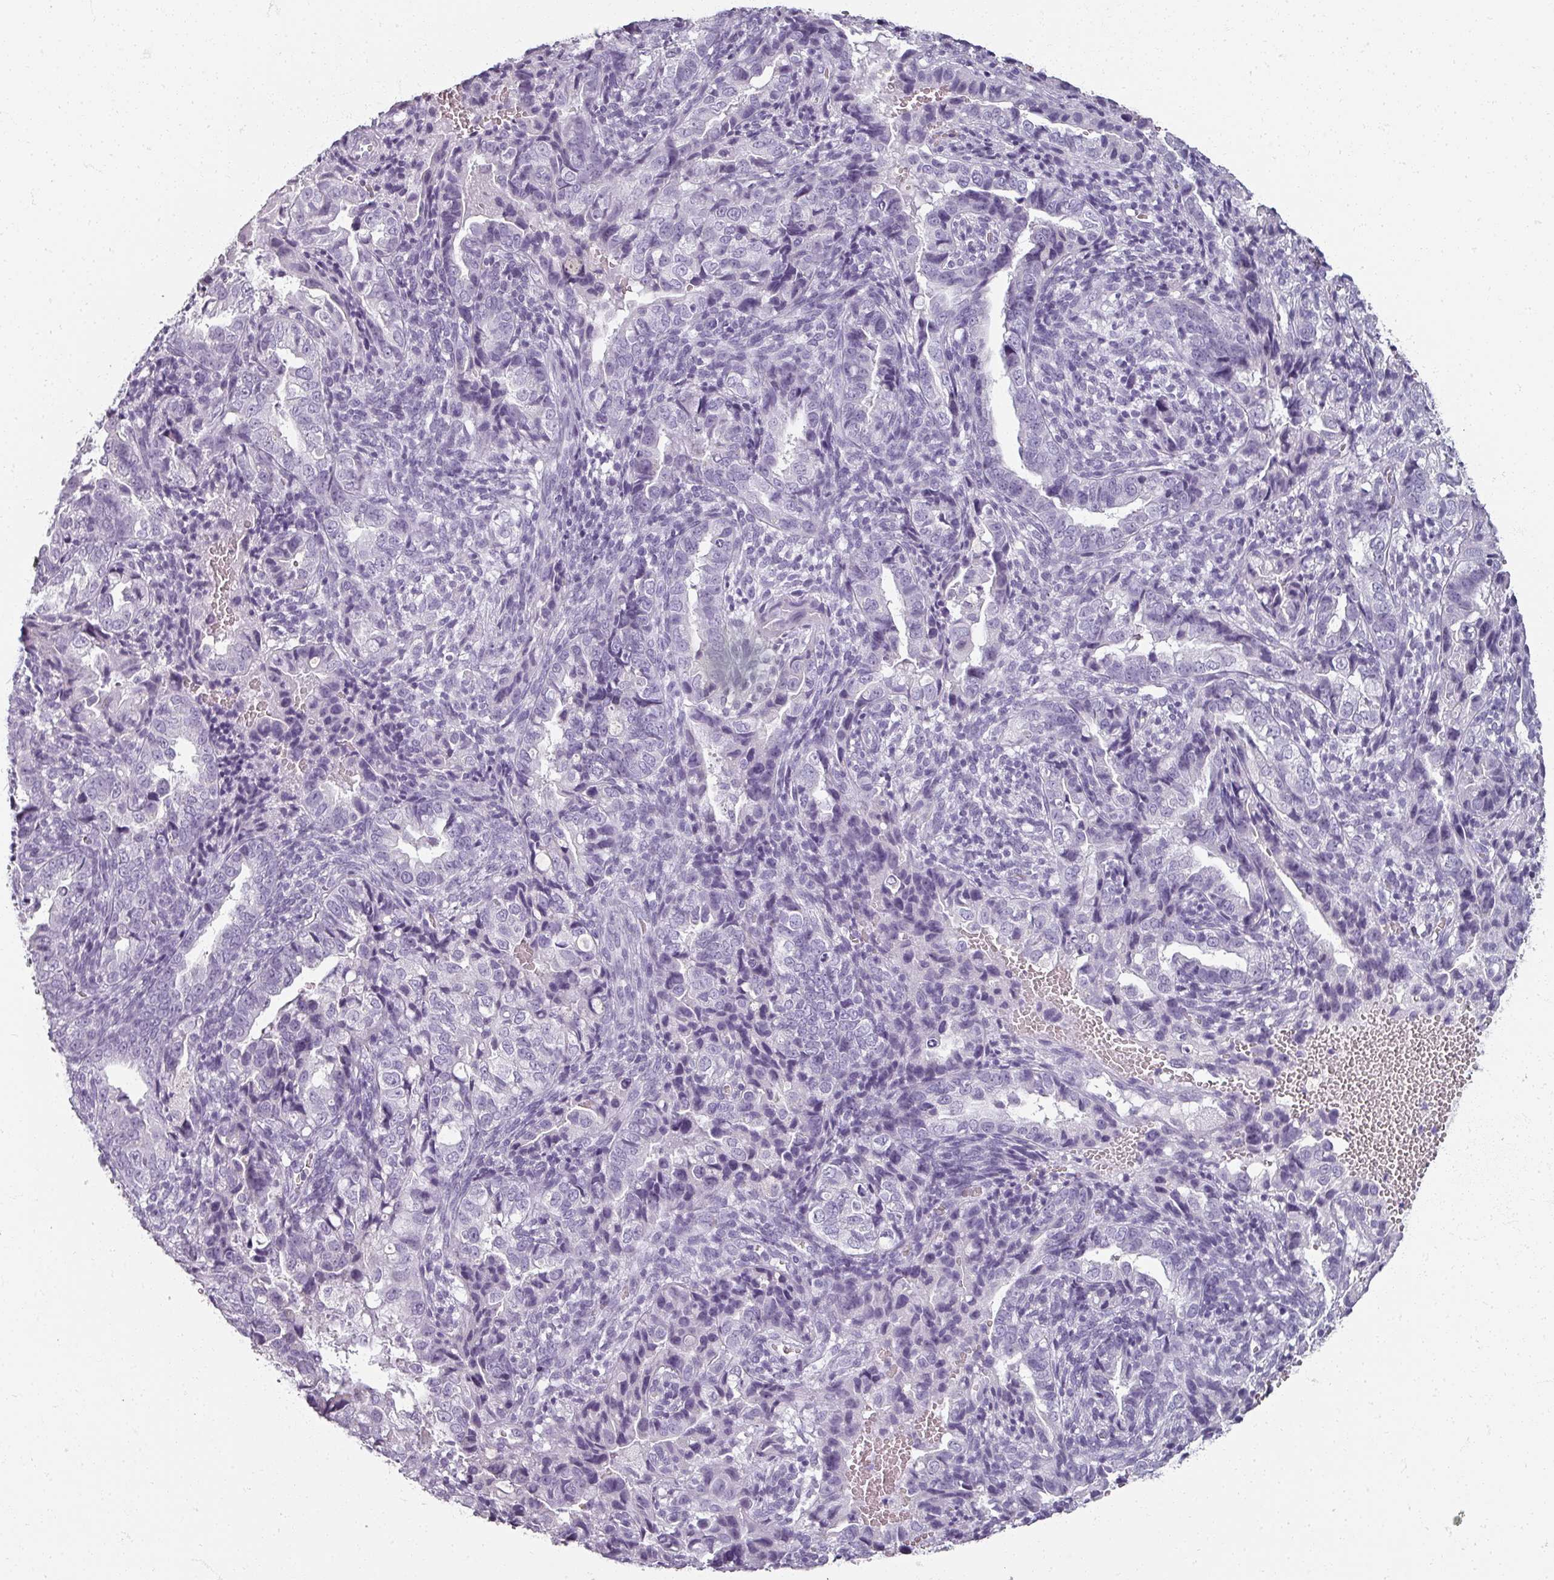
{"staining": {"intensity": "negative", "quantity": "none", "location": "none"}, "tissue": "endometrial cancer", "cell_type": "Tumor cells", "image_type": "cancer", "snomed": [{"axis": "morphology", "description": "Adenocarcinoma, NOS"}, {"axis": "topography", "description": "Endometrium"}], "caption": "A histopathology image of endometrial cancer stained for a protein exhibits no brown staining in tumor cells.", "gene": "REG3G", "patient": {"sex": "female", "age": 57}}